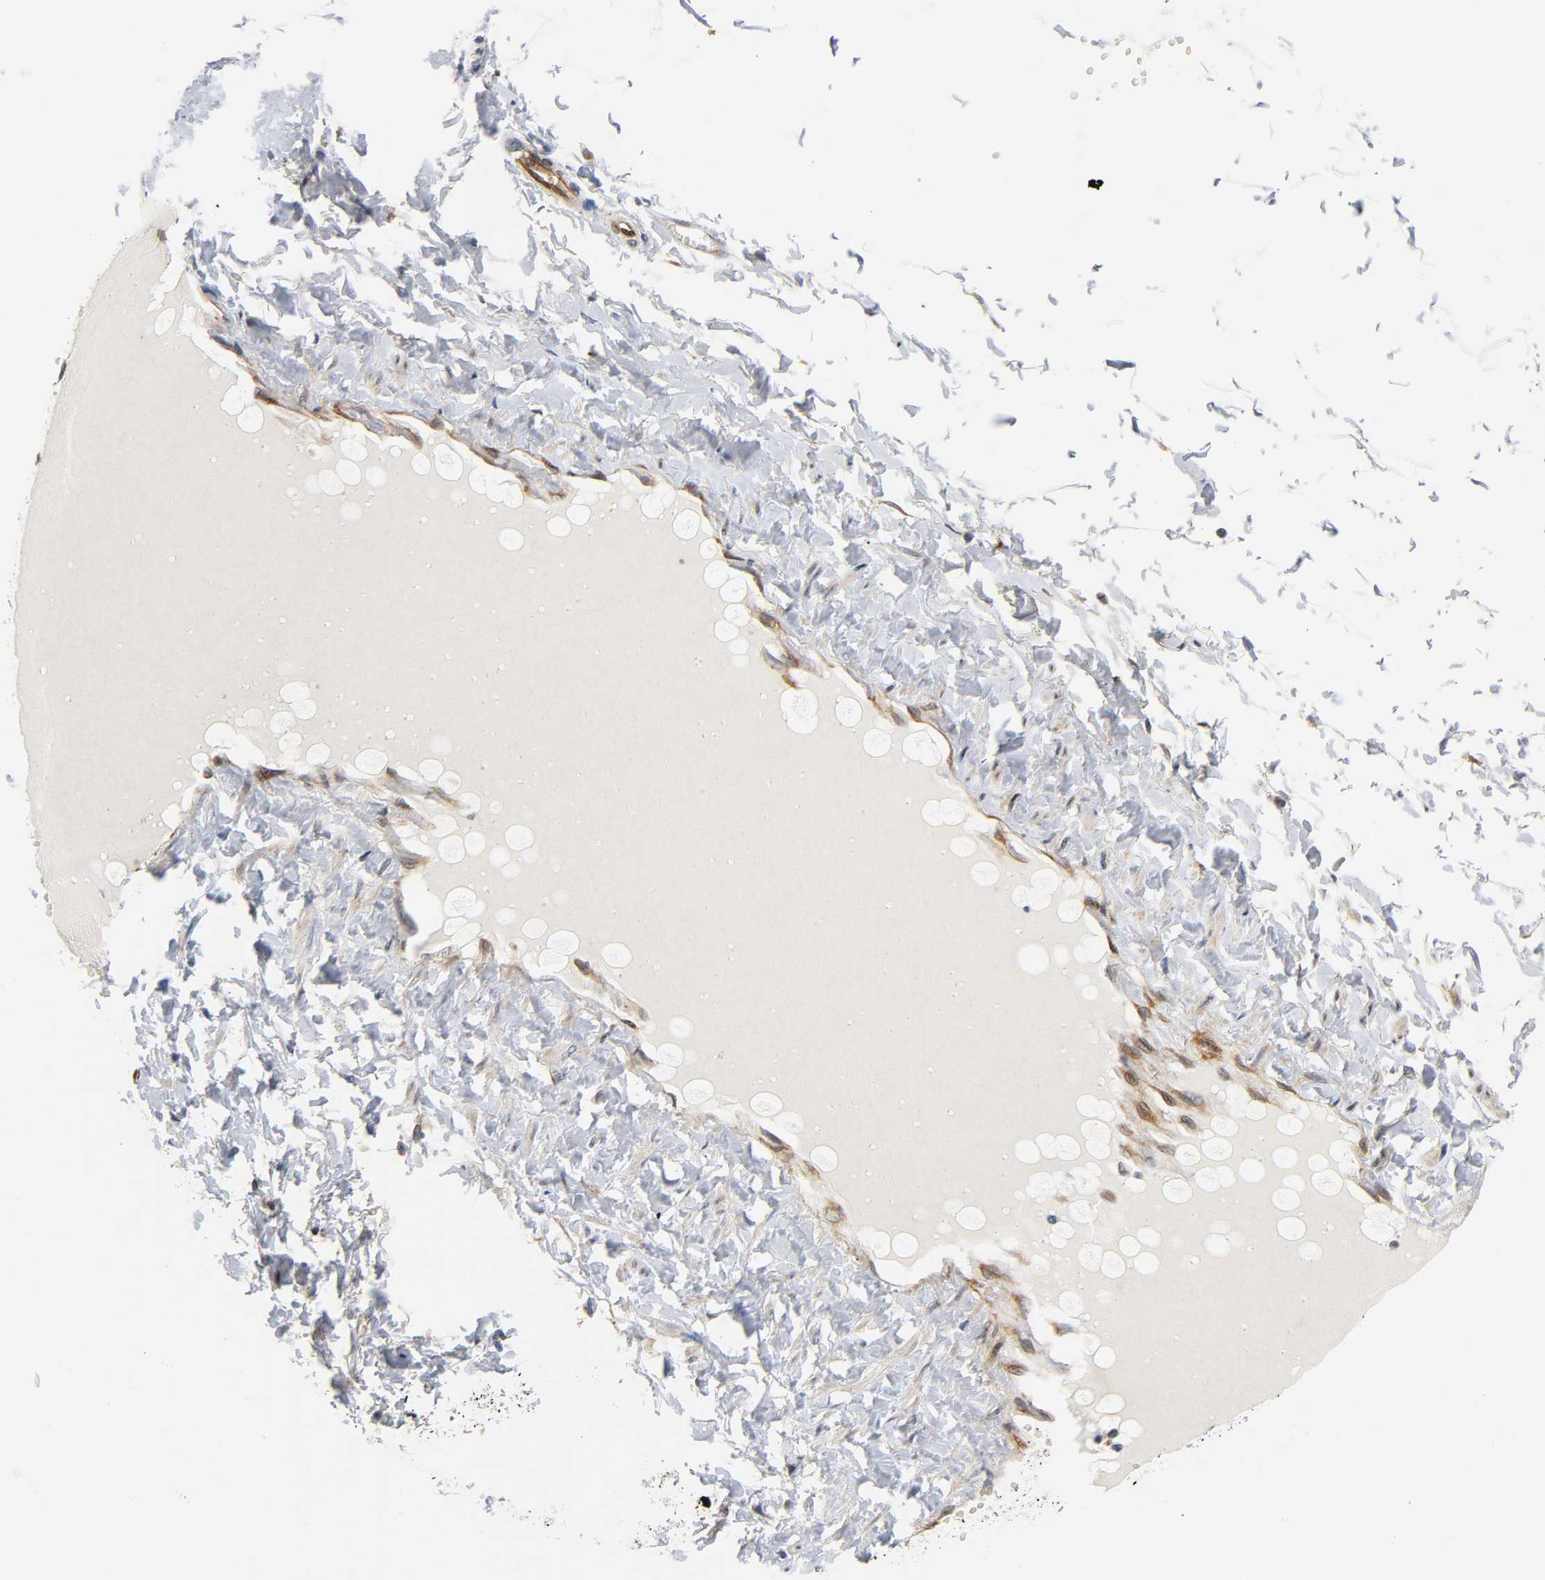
{"staining": {"intensity": "negative", "quantity": "none", "location": "none"}, "tissue": "adipose tissue", "cell_type": "Adipocytes", "image_type": "normal", "snomed": [{"axis": "morphology", "description": "Normal tissue, NOS"}, {"axis": "morphology", "description": "Inflammation, NOS"}, {"axis": "topography", "description": "Vascular tissue"}, {"axis": "topography", "description": "Salivary gland"}], "caption": "This is an immunohistochemistry micrograph of normal human adipose tissue. There is no positivity in adipocytes.", "gene": "ASB6", "patient": {"sex": "female", "age": 75}}